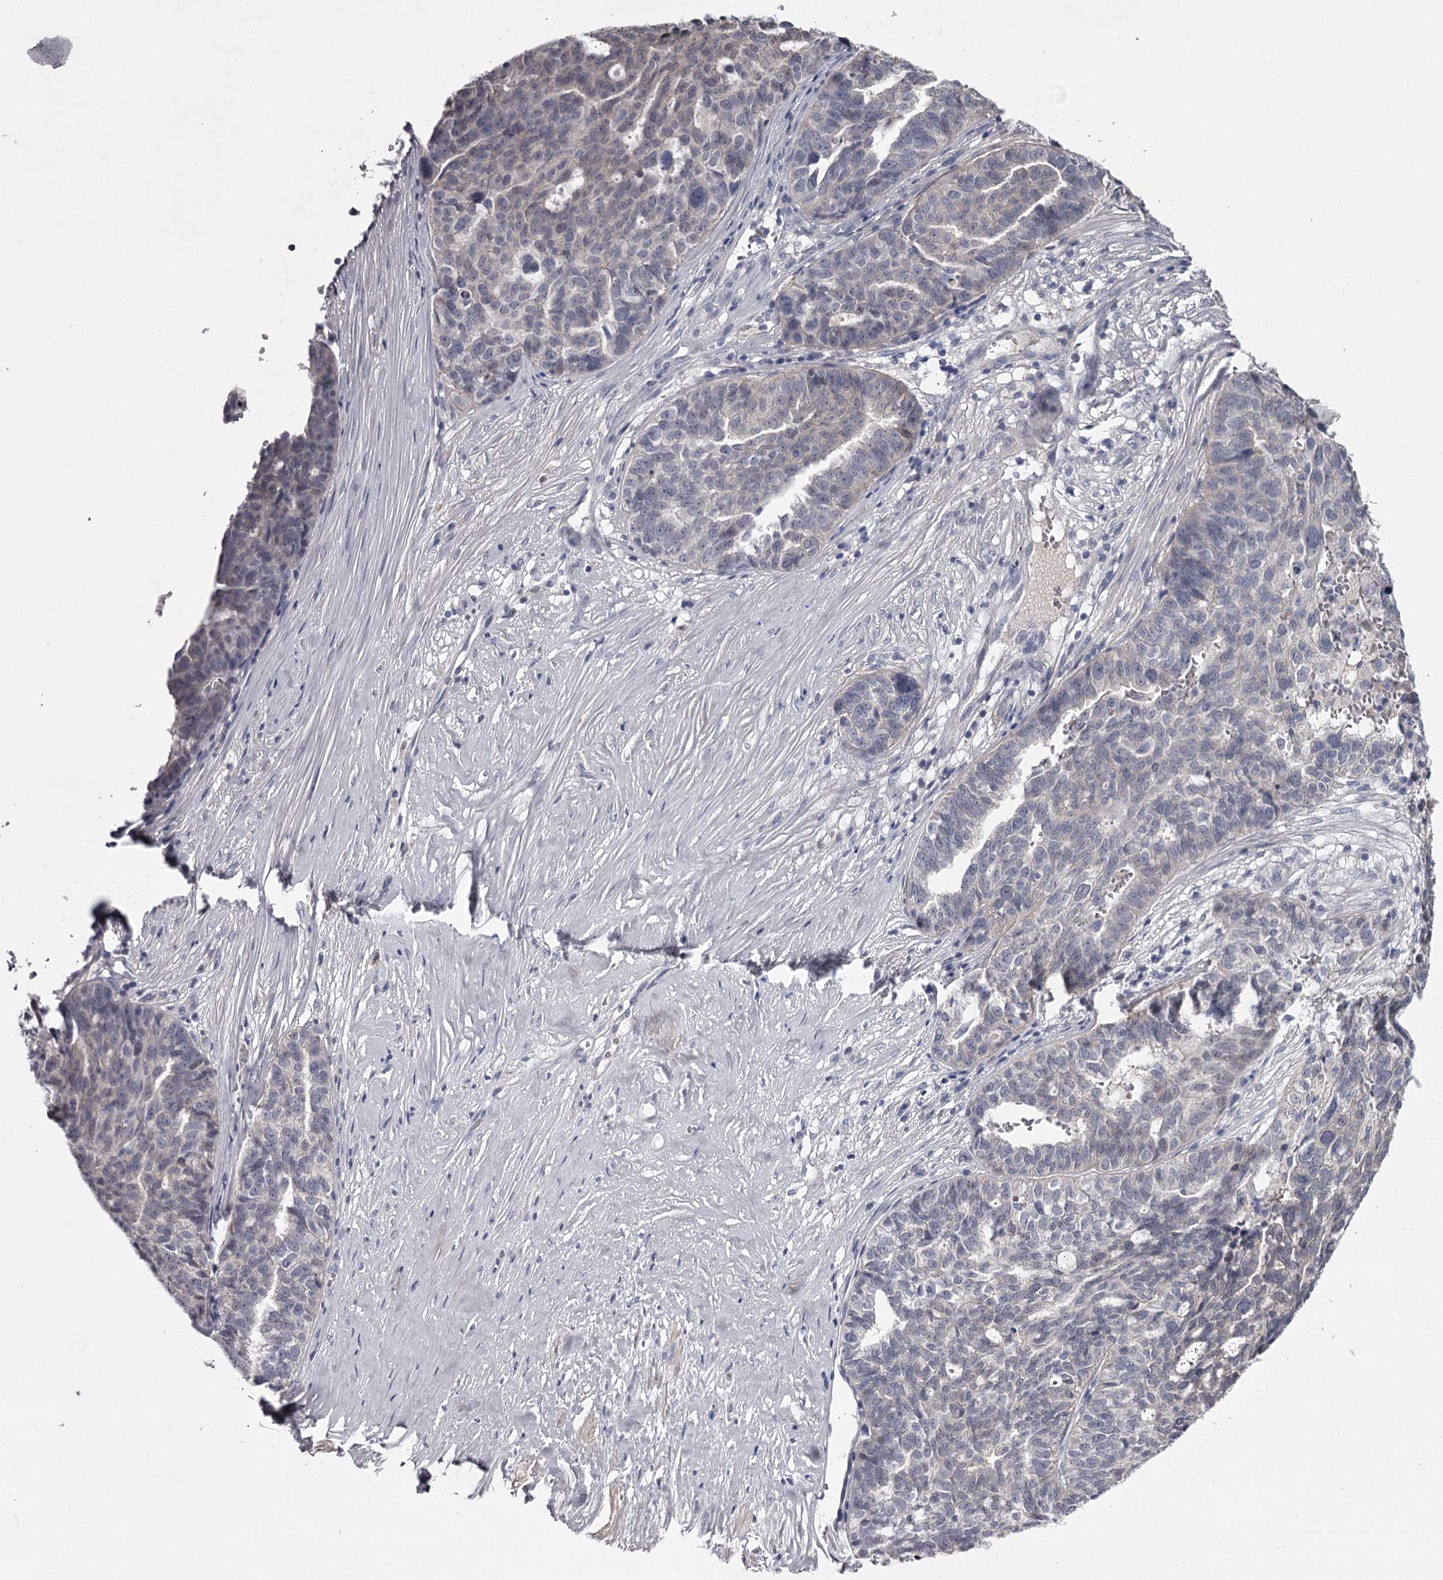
{"staining": {"intensity": "negative", "quantity": "none", "location": "none"}, "tissue": "ovarian cancer", "cell_type": "Tumor cells", "image_type": "cancer", "snomed": [{"axis": "morphology", "description": "Cystadenocarcinoma, serous, NOS"}, {"axis": "topography", "description": "Ovary"}], "caption": "IHC of human ovarian cancer reveals no expression in tumor cells. (DAB immunohistochemistry (IHC) visualized using brightfield microscopy, high magnification).", "gene": "FDXACB1", "patient": {"sex": "female", "age": 59}}